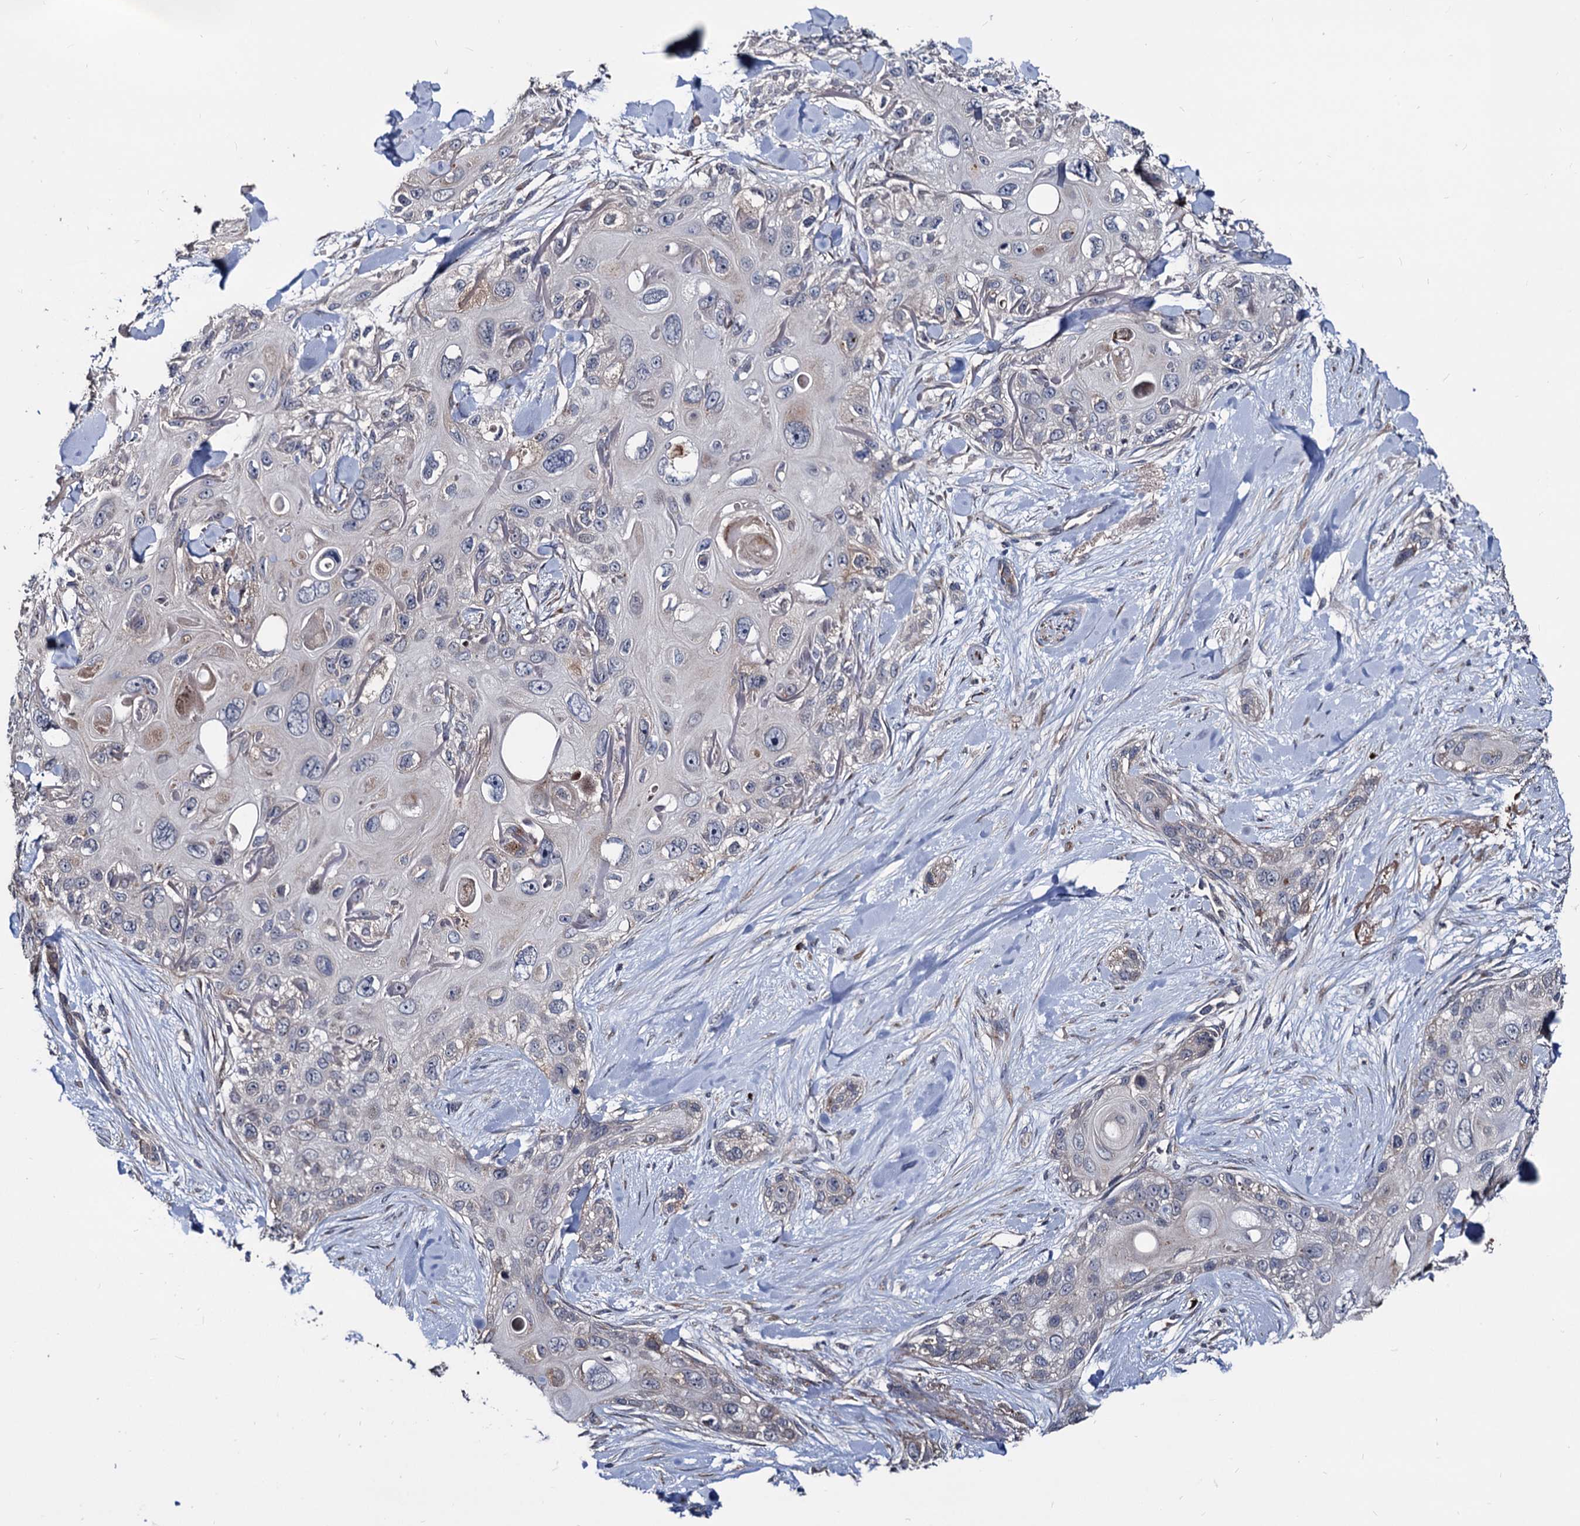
{"staining": {"intensity": "negative", "quantity": "none", "location": "none"}, "tissue": "skin cancer", "cell_type": "Tumor cells", "image_type": "cancer", "snomed": [{"axis": "morphology", "description": "Normal tissue, NOS"}, {"axis": "morphology", "description": "Squamous cell carcinoma, NOS"}, {"axis": "topography", "description": "Skin"}], "caption": "Image shows no protein staining in tumor cells of skin cancer (squamous cell carcinoma) tissue.", "gene": "SMAGP", "patient": {"sex": "male", "age": 72}}